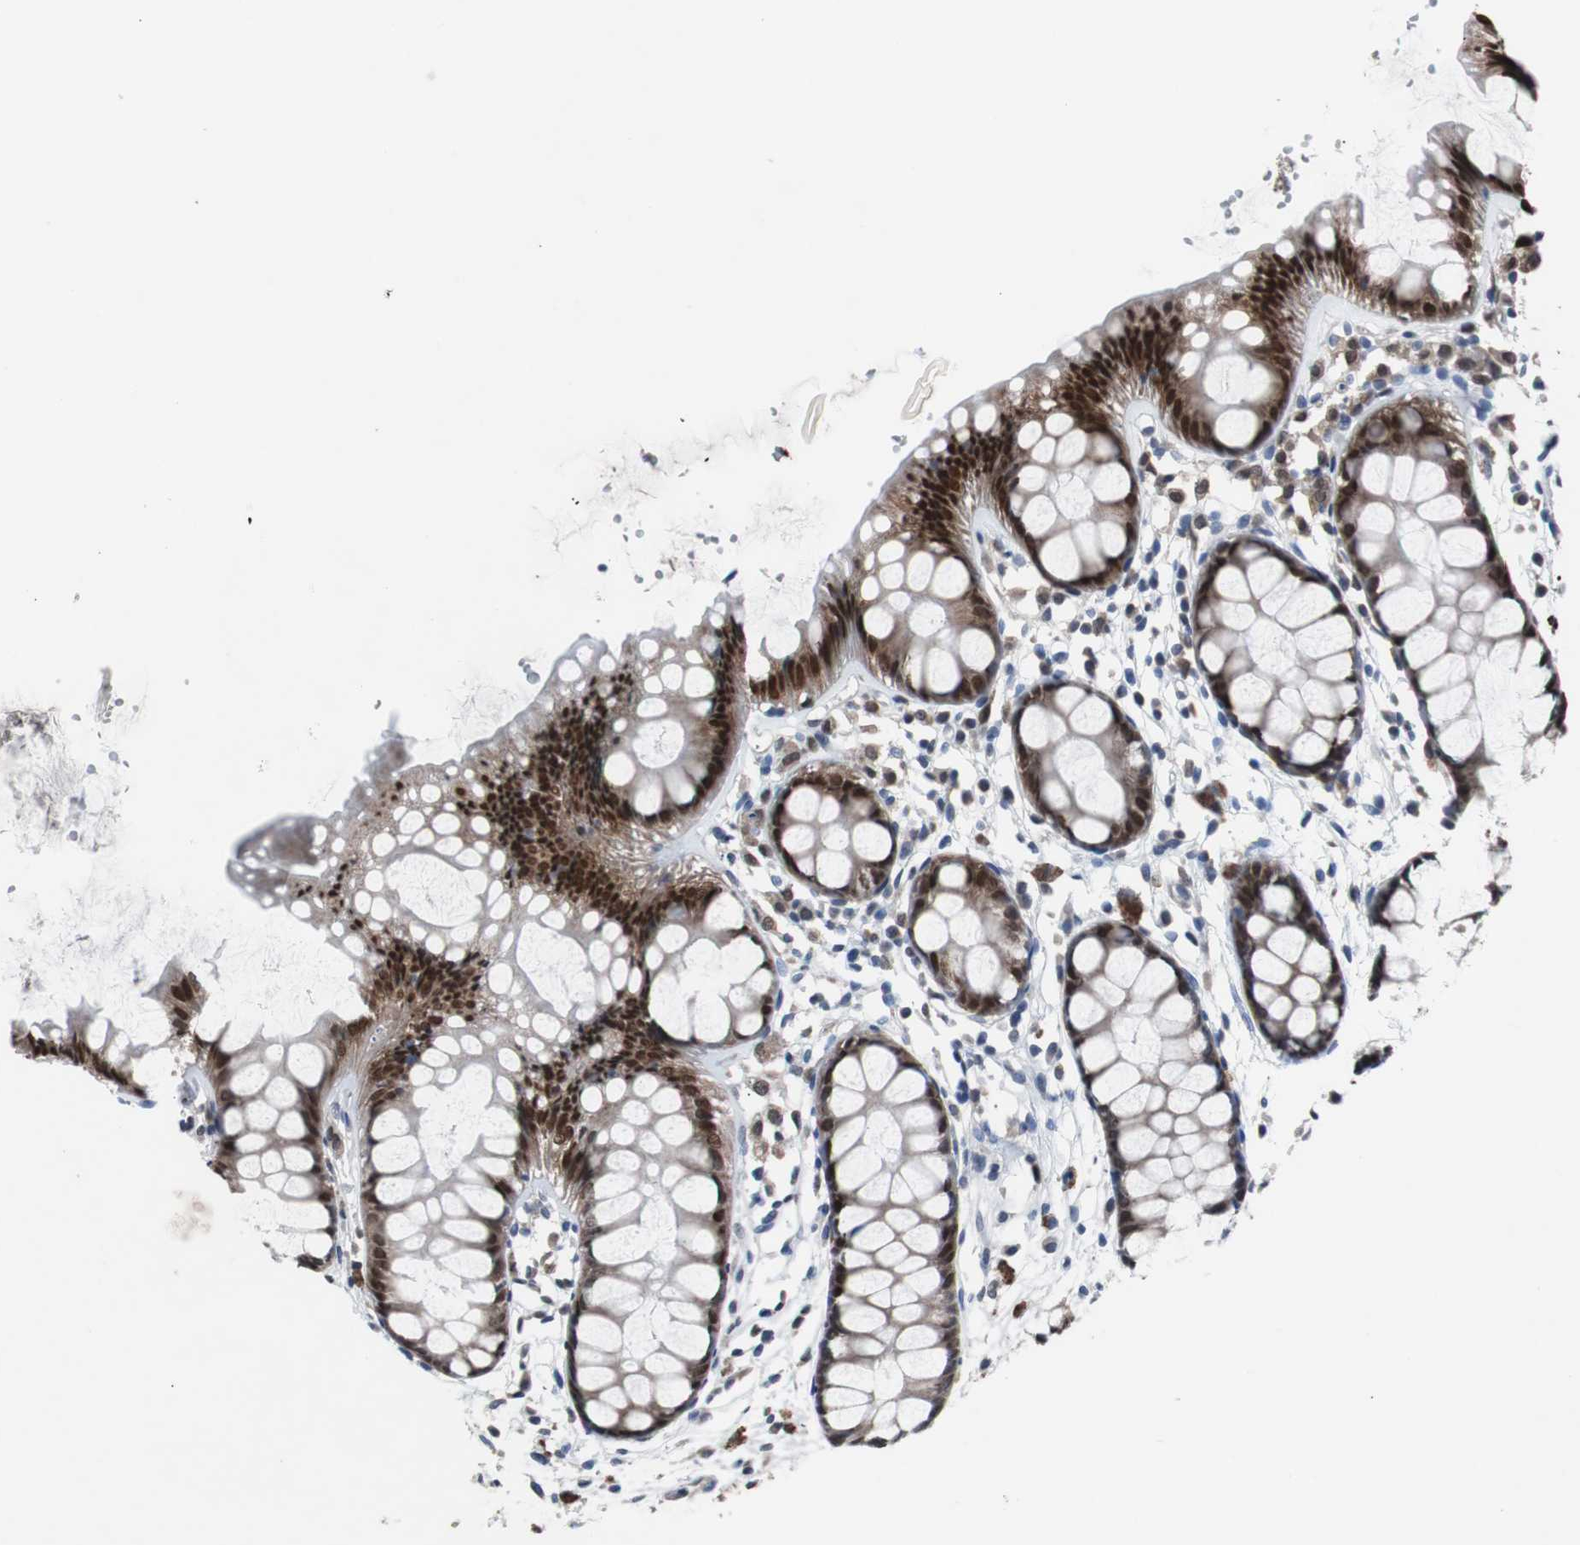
{"staining": {"intensity": "strong", "quantity": ">75%", "location": "cytoplasmic/membranous,nuclear"}, "tissue": "rectum", "cell_type": "Glandular cells", "image_type": "normal", "snomed": [{"axis": "morphology", "description": "Normal tissue, NOS"}, {"axis": "topography", "description": "Rectum"}], "caption": "This image shows unremarkable rectum stained with immunohistochemistry to label a protein in brown. The cytoplasmic/membranous,nuclear of glandular cells show strong positivity for the protein. Nuclei are counter-stained blue.", "gene": "RBM47", "patient": {"sex": "female", "age": 66}}